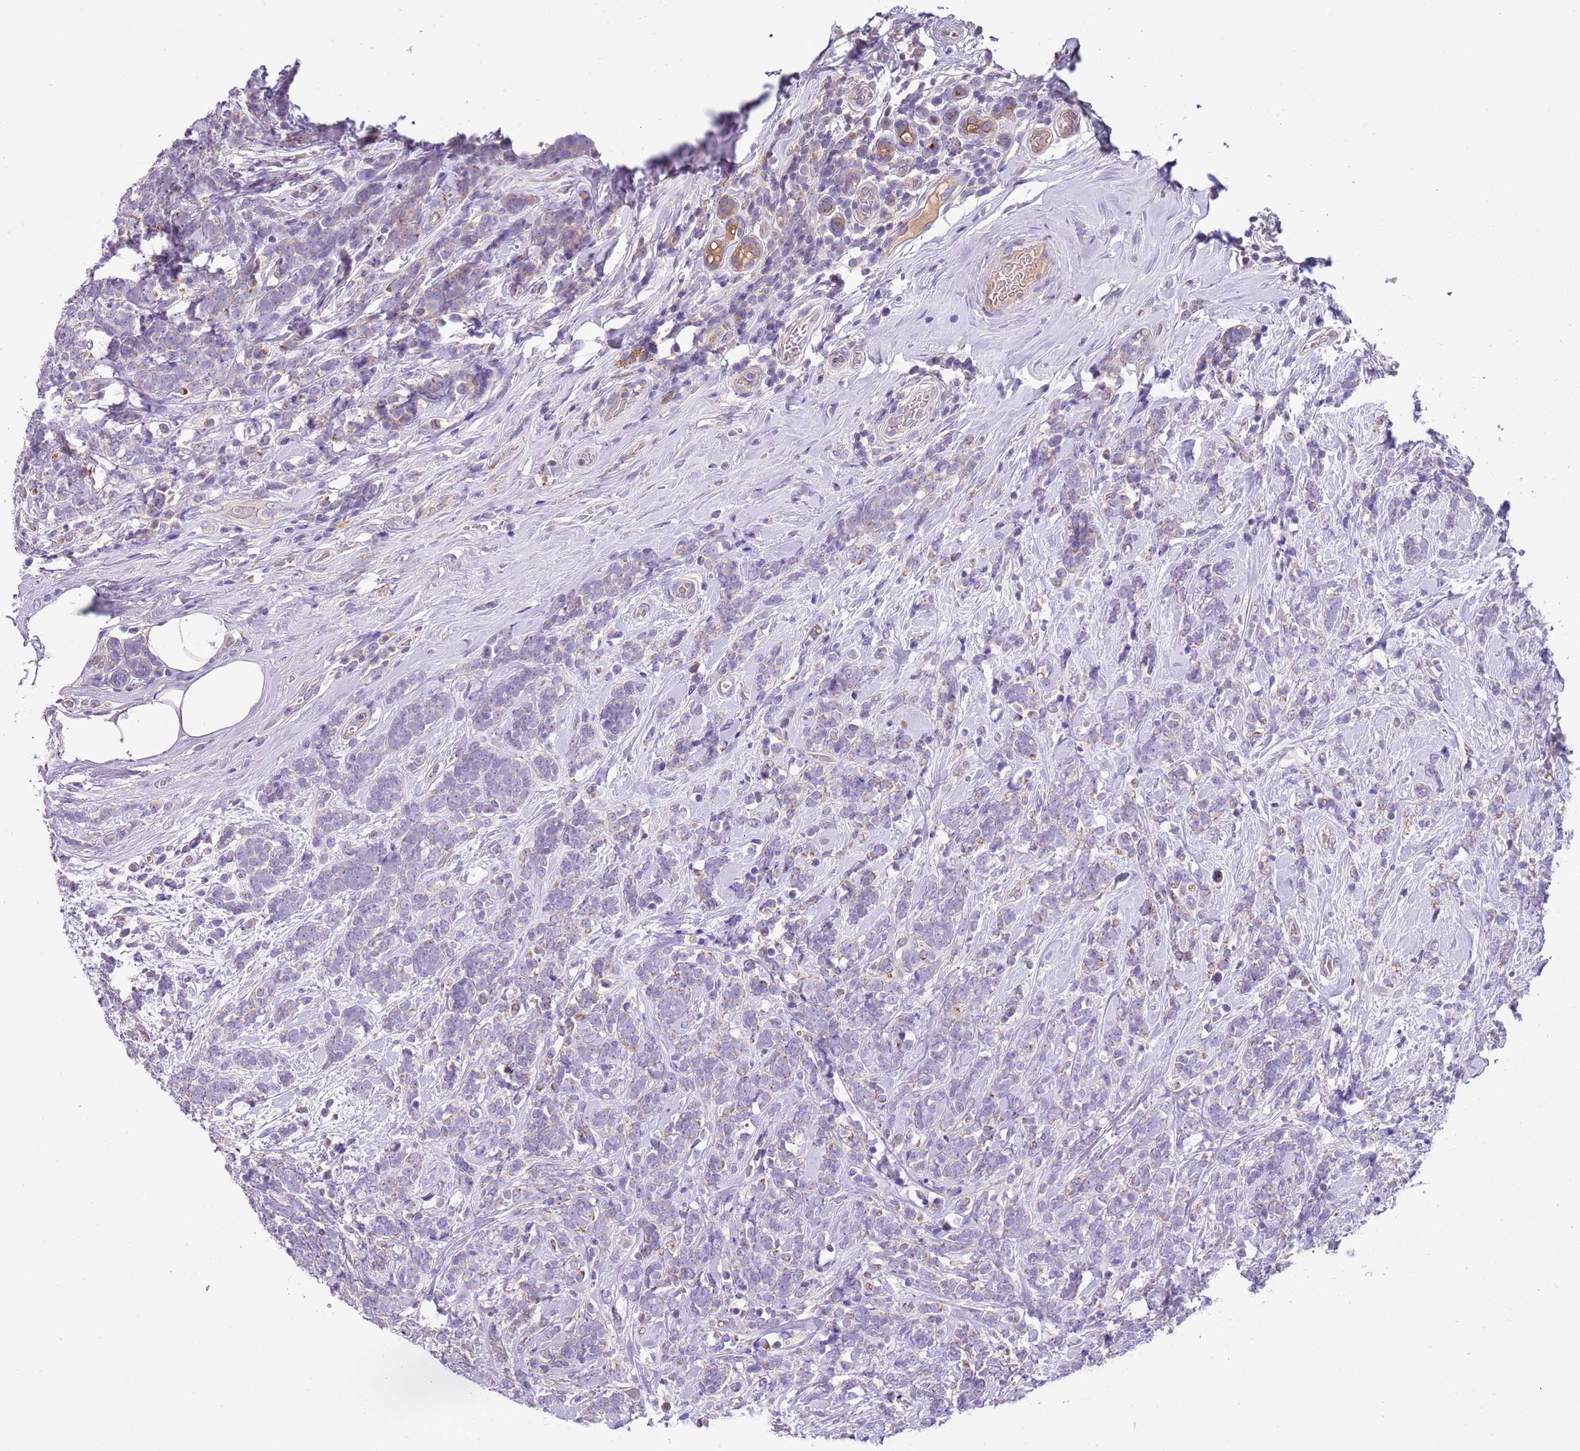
{"staining": {"intensity": "negative", "quantity": "none", "location": "none"}, "tissue": "breast cancer", "cell_type": "Tumor cells", "image_type": "cancer", "snomed": [{"axis": "morphology", "description": "Lobular carcinoma"}, {"axis": "topography", "description": "Breast"}], "caption": "An image of breast lobular carcinoma stained for a protein shows no brown staining in tumor cells. (Brightfield microscopy of DAB immunohistochemistry at high magnification).", "gene": "HES3", "patient": {"sex": "female", "age": 58}}